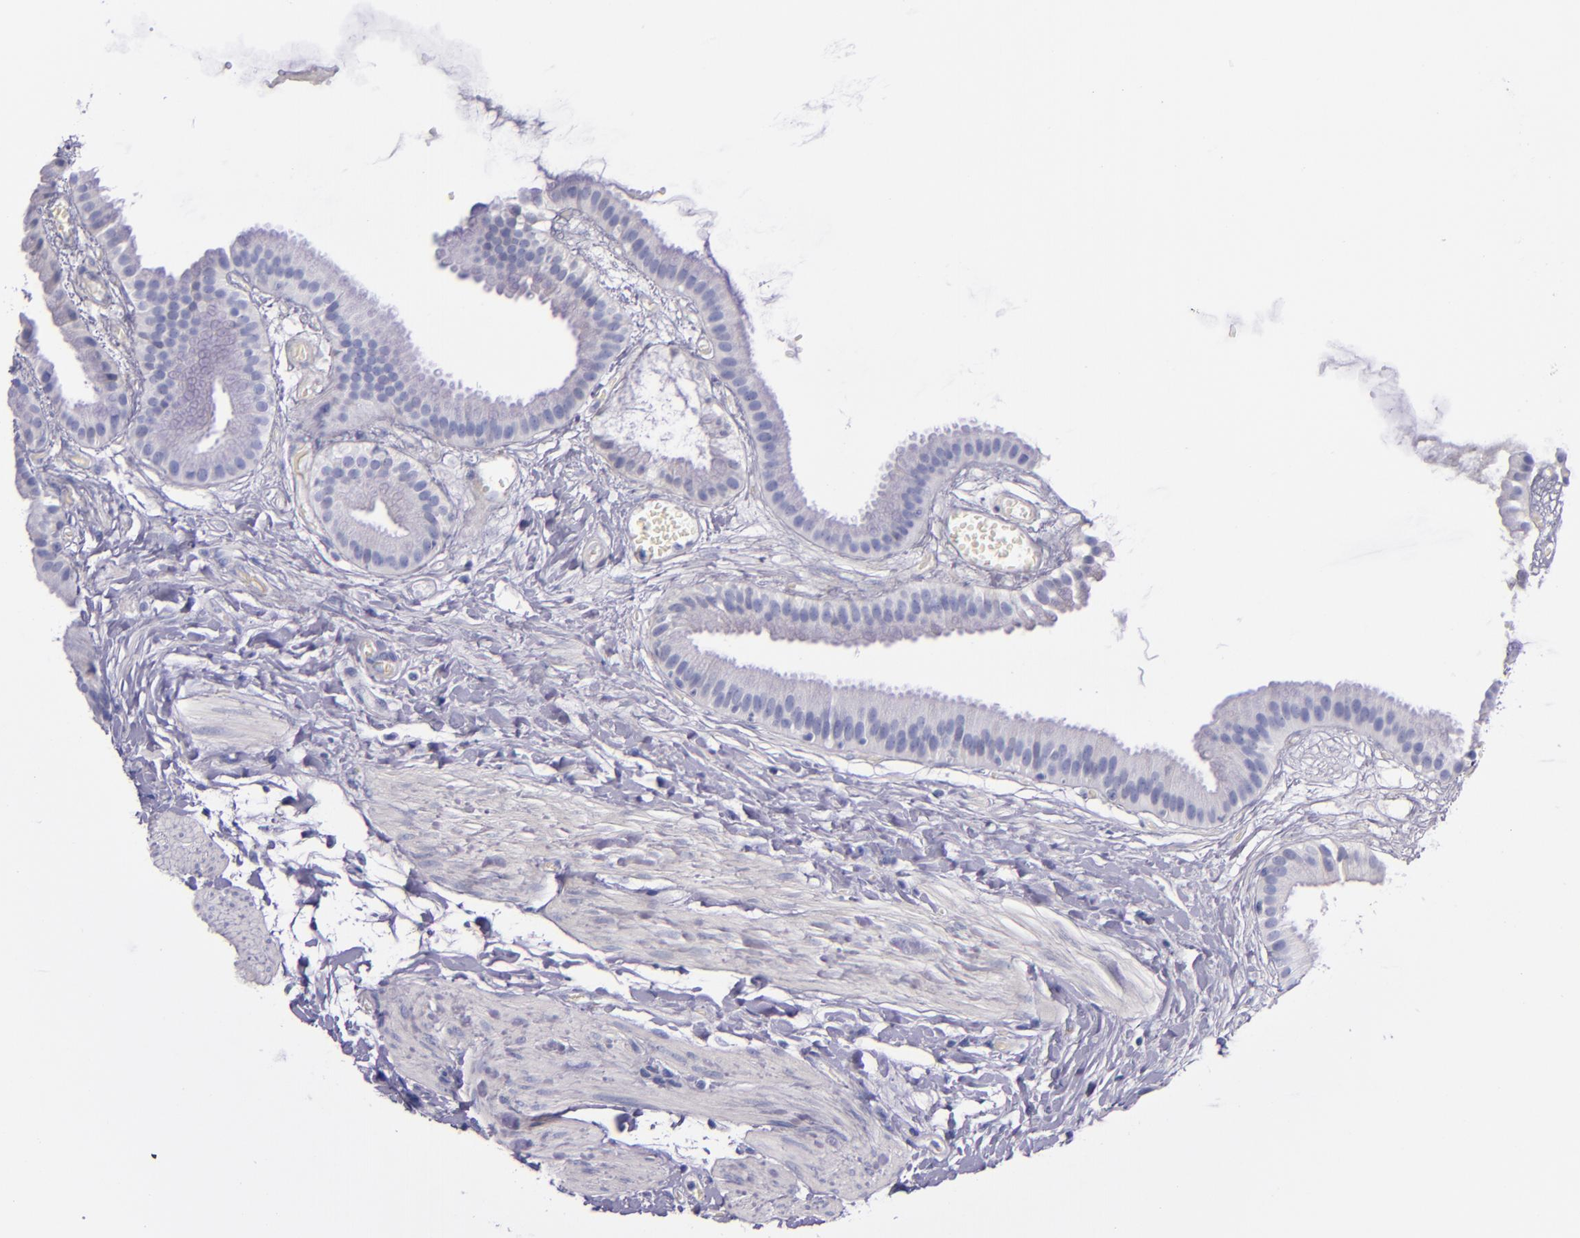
{"staining": {"intensity": "negative", "quantity": "none", "location": "none"}, "tissue": "gallbladder", "cell_type": "Glandular cells", "image_type": "normal", "snomed": [{"axis": "morphology", "description": "Normal tissue, NOS"}, {"axis": "topography", "description": "Gallbladder"}], "caption": "Immunohistochemistry (IHC) image of unremarkable gallbladder: human gallbladder stained with DAB (3,3'-diaminobenzidine) displays no significant protein staining in glandular cells. (Brightfield microscopy of DAB IHC at high magnification).", "gene": "LAG3", "patient": {"sex": "female", "age": 63}}